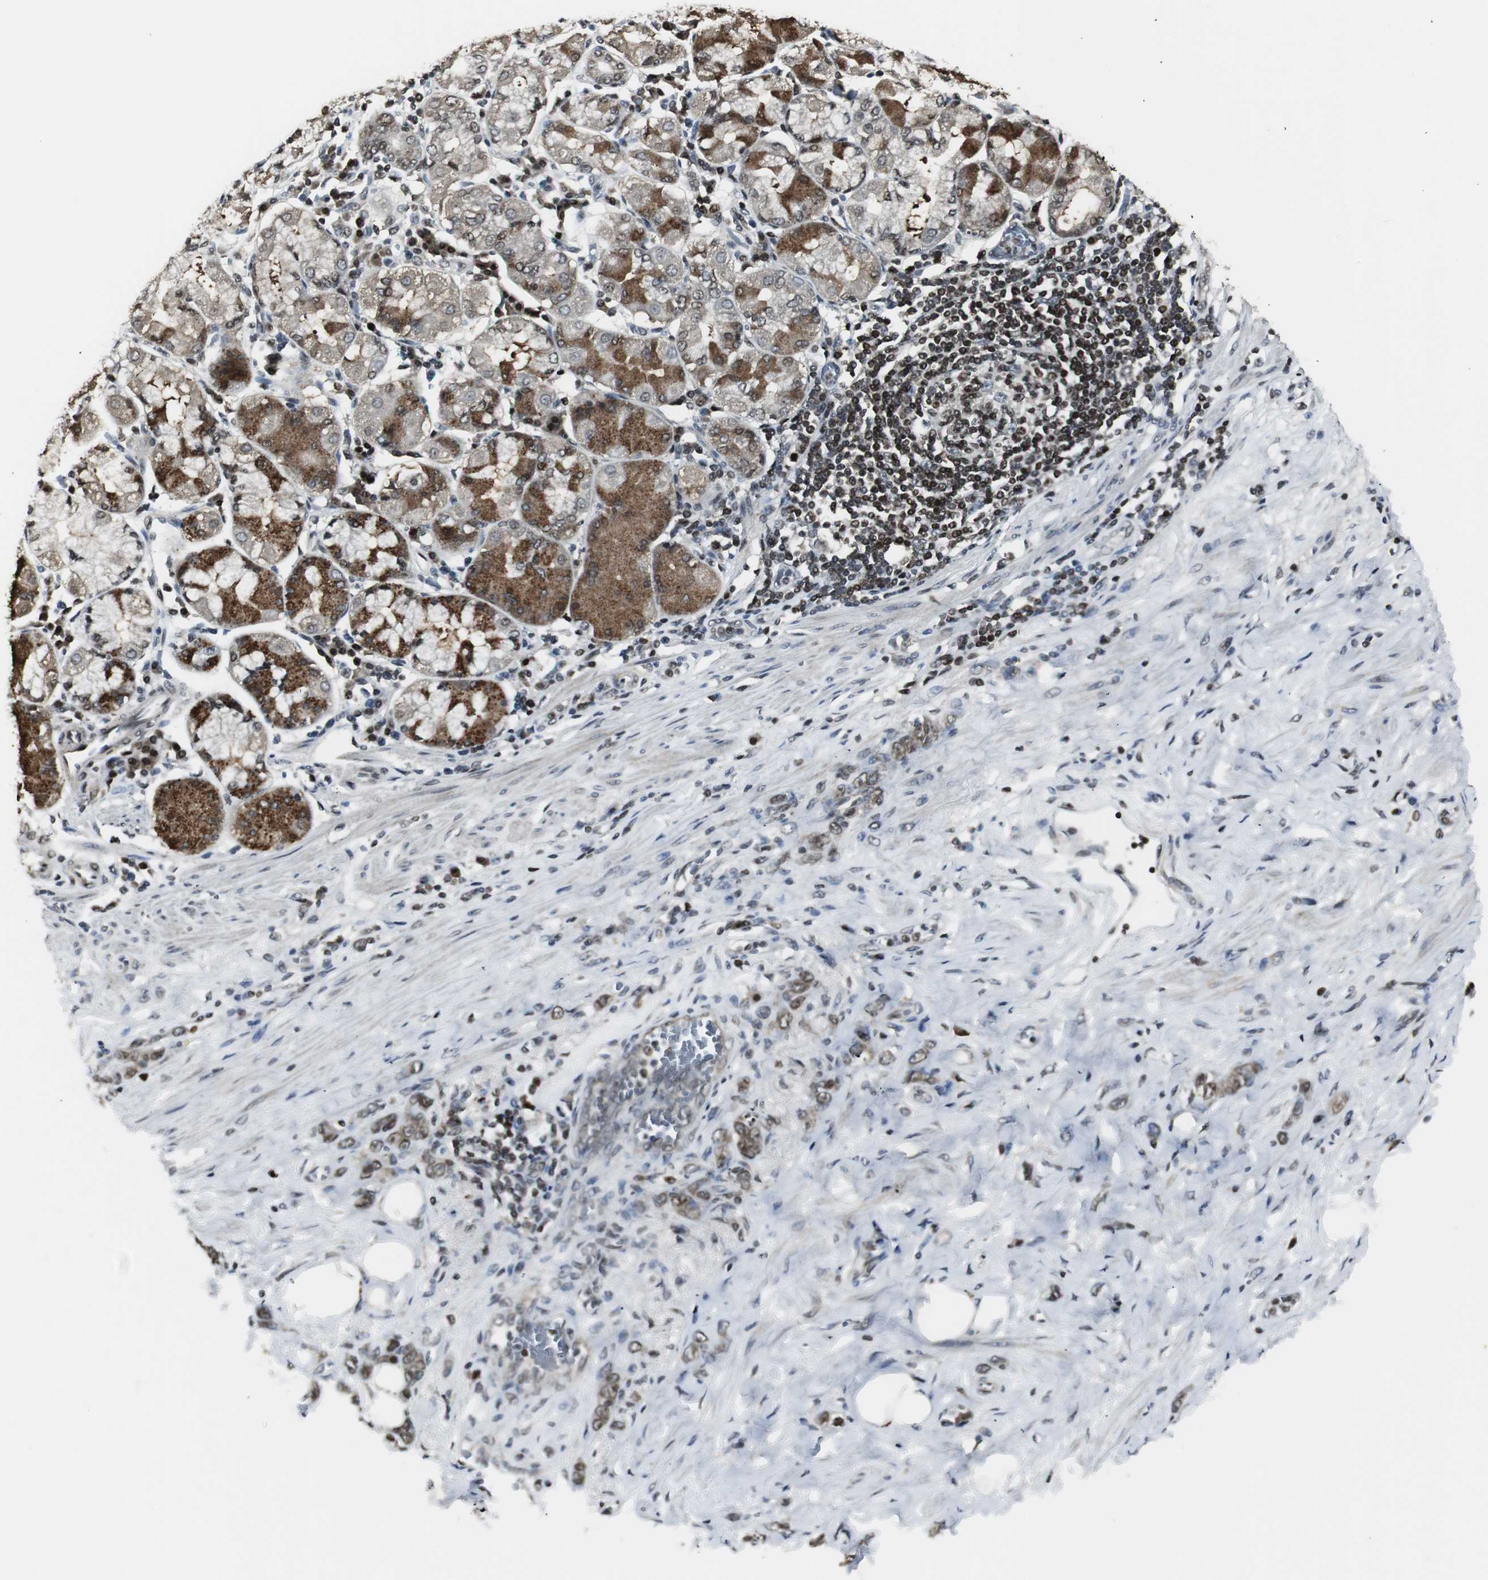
{"staining": {"intensity": "moderate", "quantity": "25%-75%", "location": "cytoplasmic/membranous,nuclear"}, "tissue": "stomach cancer", "cell_type": "Tumor cells", "image_type": "cancer", "snomed": [{"axis": "morphology", "description": "Adenocarcinoma, NOS"}, {"axis": "topography", "description": "Stomach"}], "caption": "Brown immunohistochemical staining in stomach cancer reveals moderate cytoplasmic/membranous and nuclear expression in about 25%-75% of tumor cells. The staining was performed using DAB (3,3'-diaminobenzidine) to visualize the protein expression in brown, while the nuclei were stained in blue with hematoxylin (Magnification: 20x).", "gene": "MPG", "patient": {"sex": "male", "age": 82}}